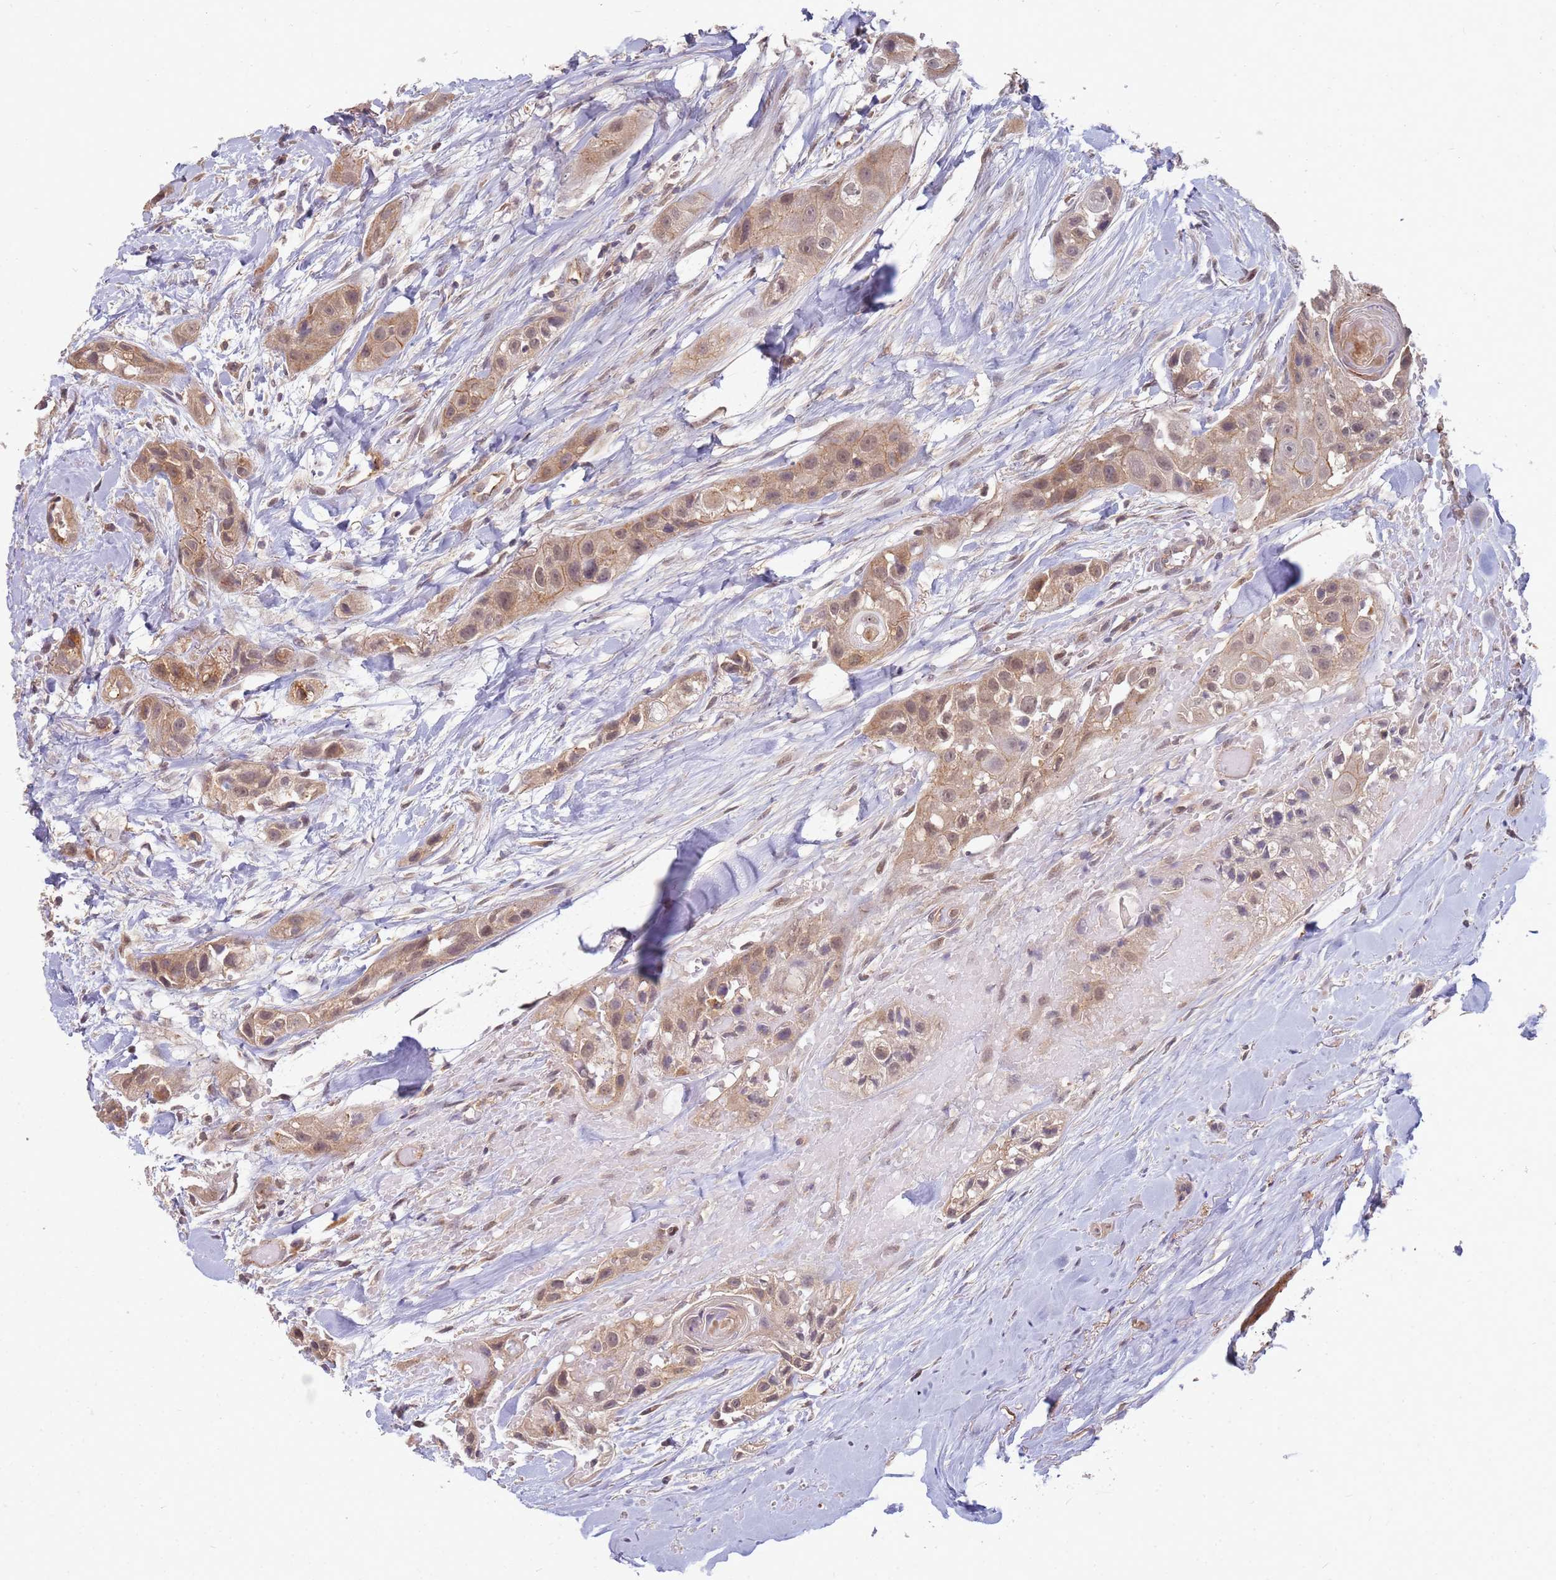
{"staining": {"intensity": "moderate", "quantity": ">75%", "location": "cytoplasmic/membranous"}, "tissue": "head and neck cancer", "cell_type": "Tumor cells", "image_type": "cancer", "snomed": [{"axis": "morphology", "description": "Normal tissue, NOS"}, {"axis": "morphology", "description": "Squamous cell carcinoma, NOS"}, {"axis": "topography", "description": "Skeletal muscle"}, {"axis": "topography", "description": "Head-Neck"}], "caption": "High-power microscopy captured an IHC histopathology image of head and neck cancer (squamous cell carcinoma), revealing moderate cytoplasmic/membranous staining in approximately >75% of tumor cells. Nuclei are stained in blue.", "gene": "MPEG1", "patient": {"sex": "male", "age": 51}}